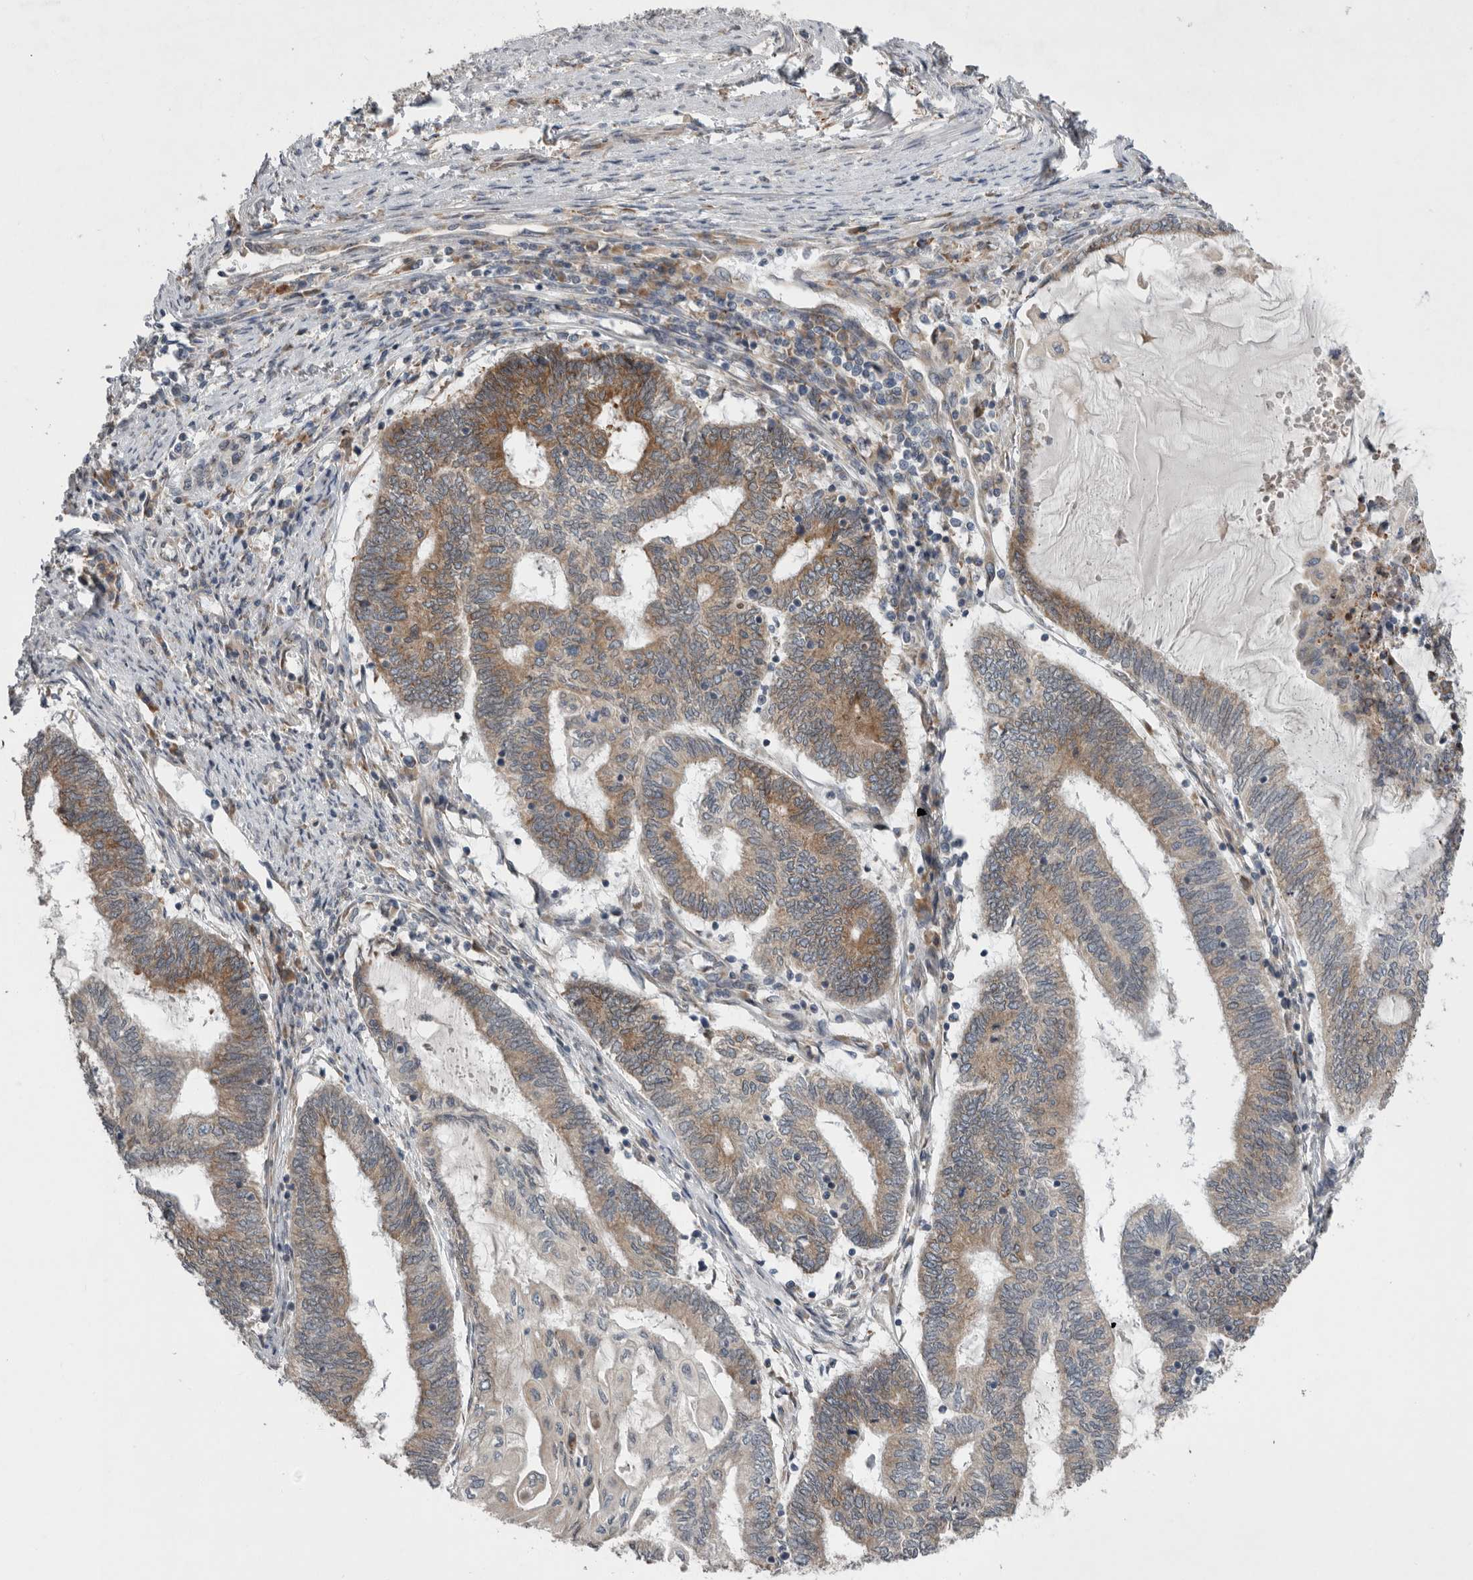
{"staining": {"intensity": "moderate", "quantity": "25%-75%", "location": "cytoplasmic/membranous"}, "tissue": "endometrial cancer", "cell_type": "Tumor cells", "image_type": "cancer", "snomed": [{"axis": "morphology", "description": "Adenocarcinoma, NOS"}, {"axis": "topography", "description": "Uterus"}, {"axis": "topography", "description": "Endometrium"}], "caption": "Human adenocarcinoma (endometrial) stained with a protein marker exhibits moderate staining in tumor cells.", "gene": "GANAB", "patient": {"sex": "female", "age": 70}}